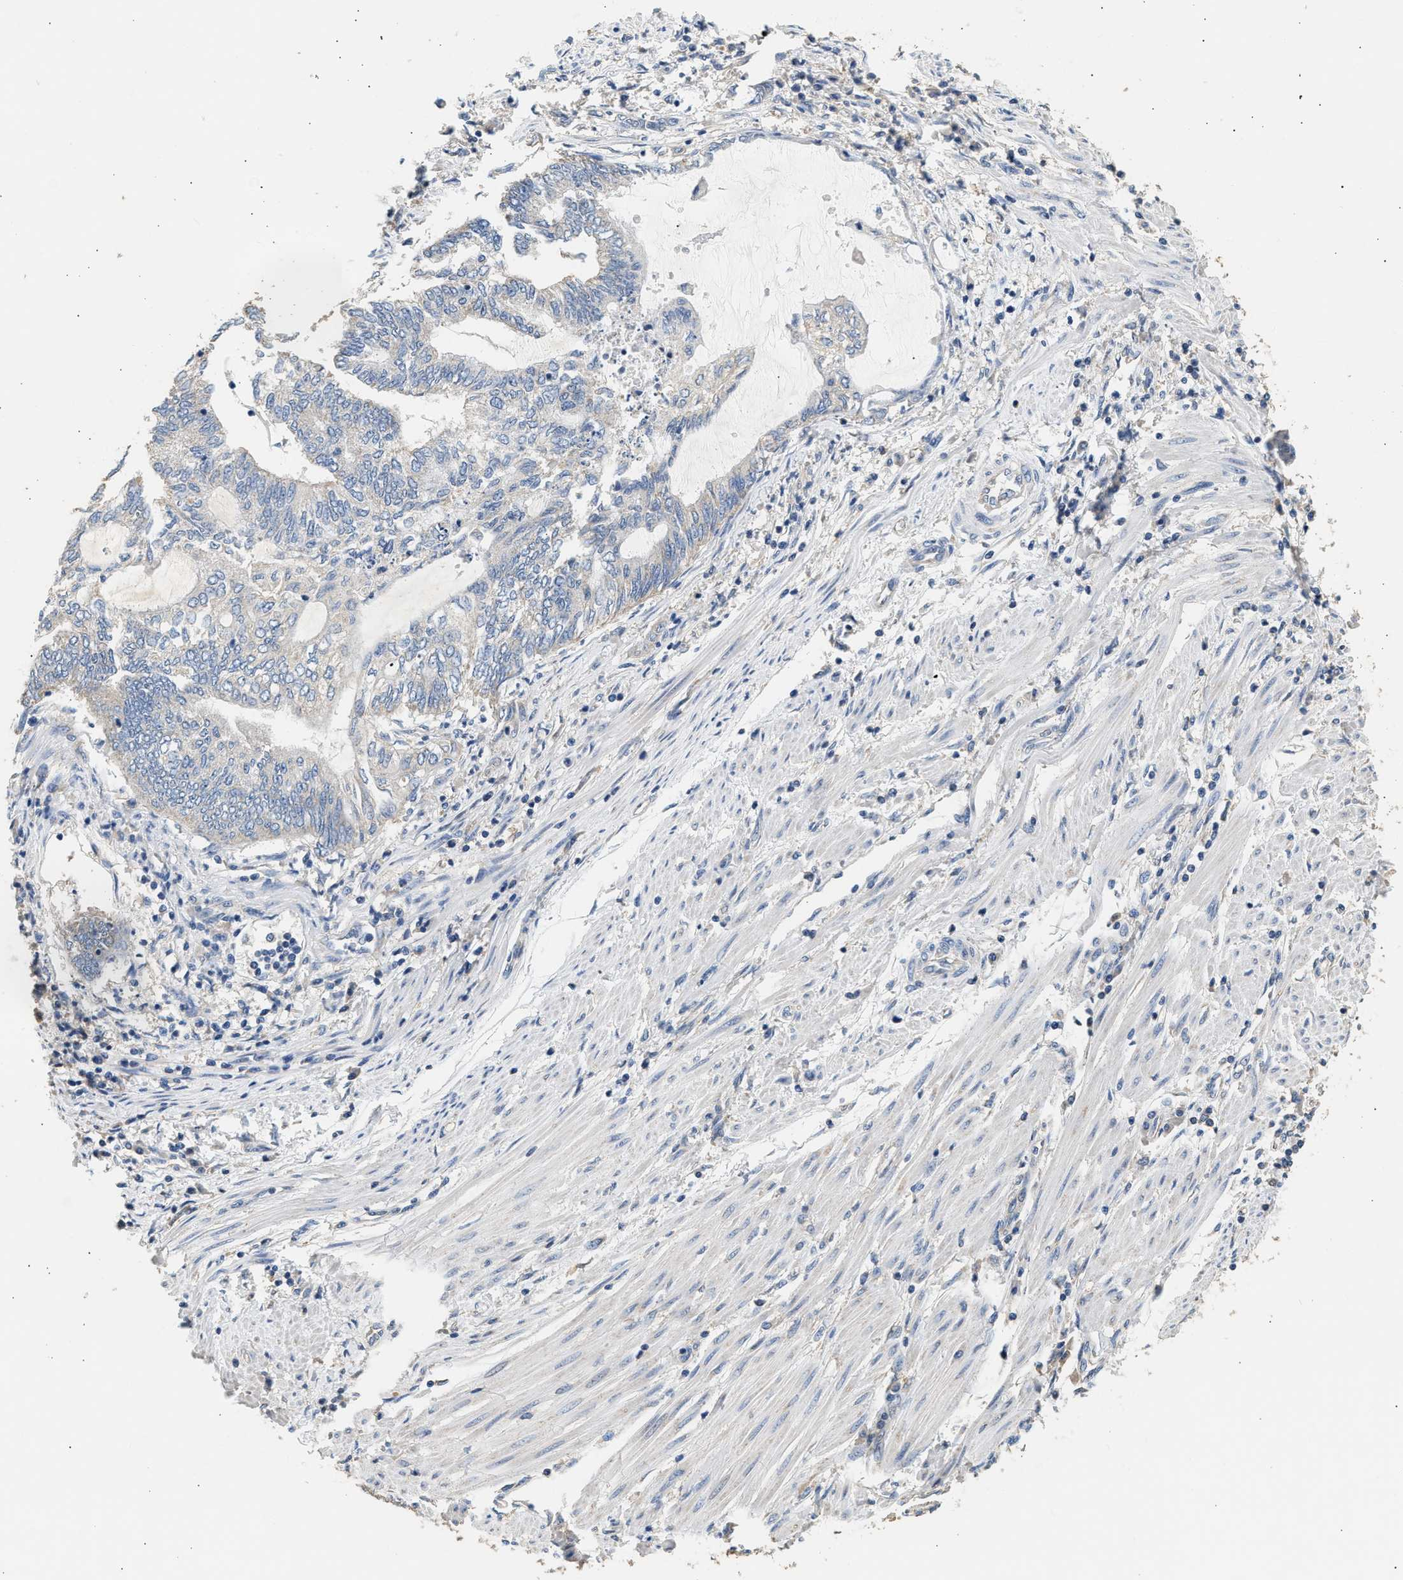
{"staining": {"intensity": "negative", "quantity": "none", "location": "none"}, "tissue": "endometrial cancer", "cell_type": "Tumor cells", "image_type": "cancer", "snomed": [{"axis": "morphology", "description": "Adenocarcinoma, NOS"}, {"axis": "topography", "description": "Uterus"}, {"axis": "topography", "description": "Endometrium"}], "caption": "Immunohistochemistry micrograph of neoplastic tissue: adenocarcinoma (endometrial) stained with DAB (3,3'-diaminobenzidine) reveals no significant protein expression in tumor cells.", "gene": "WDR31", "patient": {"sex": "female", "age": 70}}